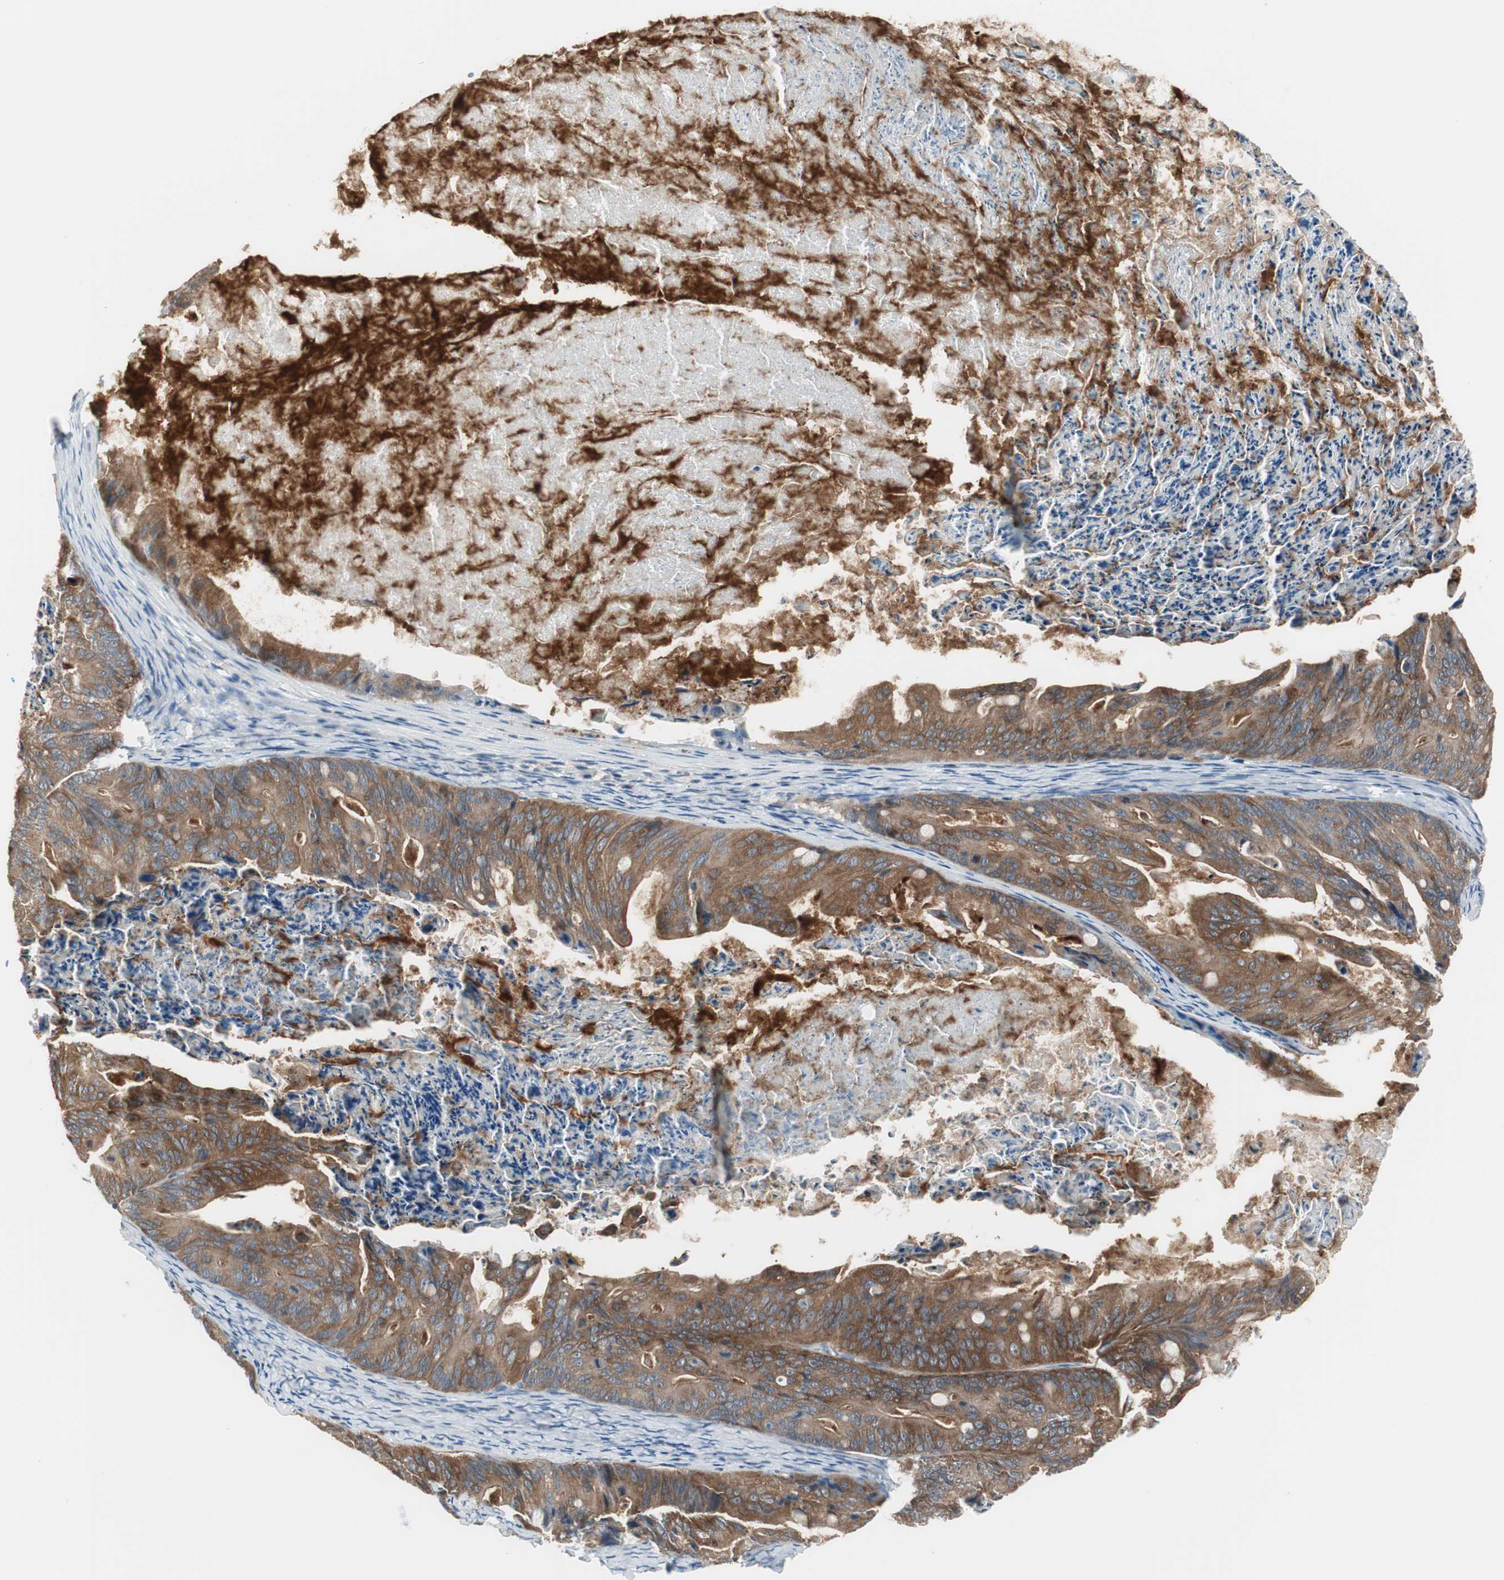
{"staining": {"intensity": "moderate", "quantity": ">75%", "location": "cytoplasmic/membranous"}, "tissue": "ovarian cancer", "cell_type": "Tumor cells", "image_type": "cancer", "snomed": [{"axis": "morphology", "description": "Cystadenocarcinoma, mucinous, NOS"}, {"axis": "topography", "description": "Ovary"}], "caption": "High-power microscopy captured an immunohistochemistry photomicrograph of mucinous cystadenocarcinoma (ovarian), revealing moderate cytoplasmic/membranous staining in approximately >75% of tumor cells.", "gene": "SLC9A3R1", "patient": {"sex": "female", "age": 37}}